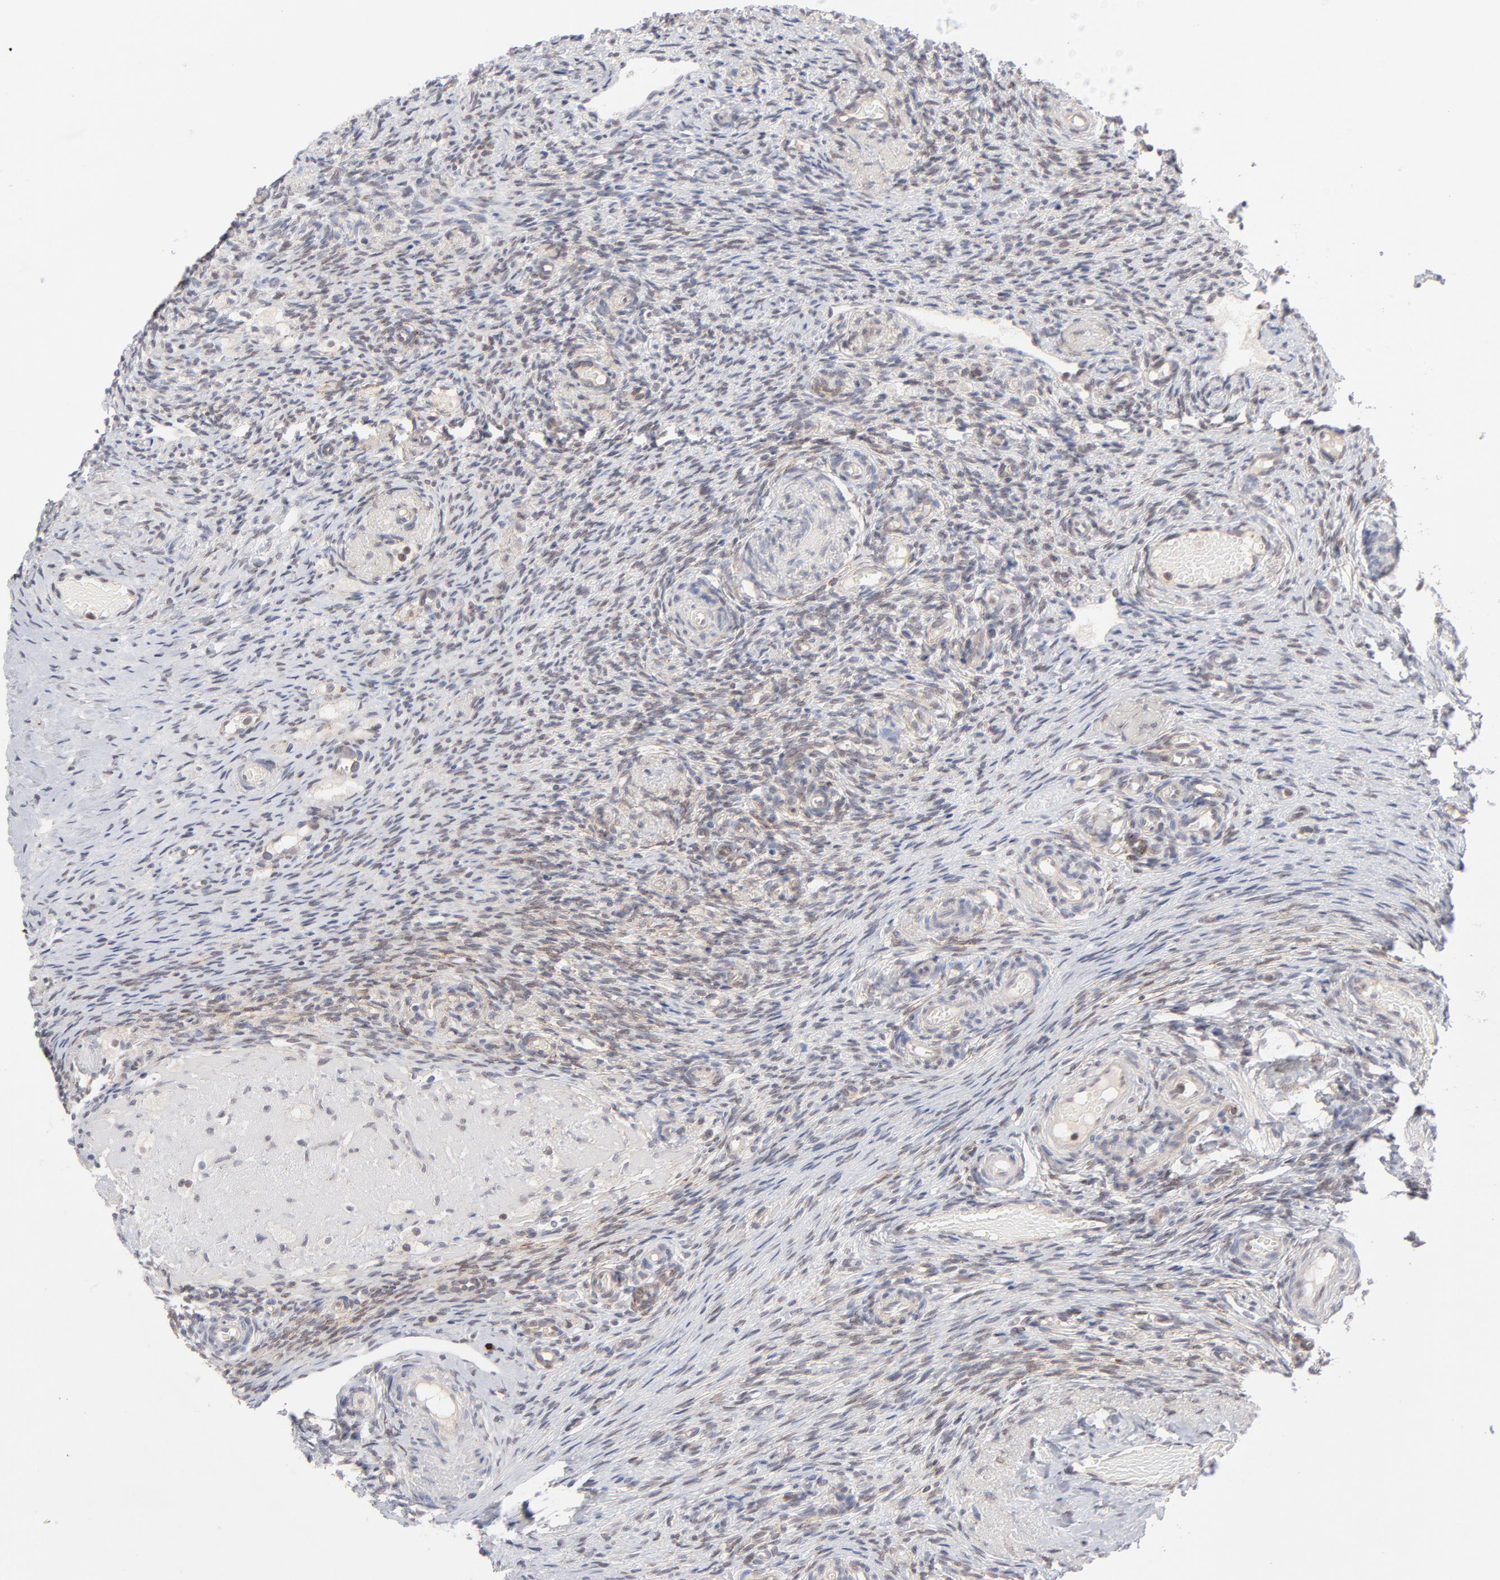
{"staining": {"intensity": "weak", "quantity": "25%-75%", "location": "cytoplasmic/membranous,nuclear"}, "tissue": "ovary", "cell_type": "Ovarian stroma cells", "image_type": "normal", "snomed": [{"axis": "morphology", "description": "Normal tissue, NOS"}, {"axis": "topography", "description": "Ovary"}], "caption": "Unremarkable ovary shows weak cytoplasmic/membranous,nuclear expression in about 25%-75% of ovarian stroma cells (Brightfield microscopy of DAB IHC at high magnification)..", "gene": "NBN", "patient": {"sex": "female", "age": 60}}